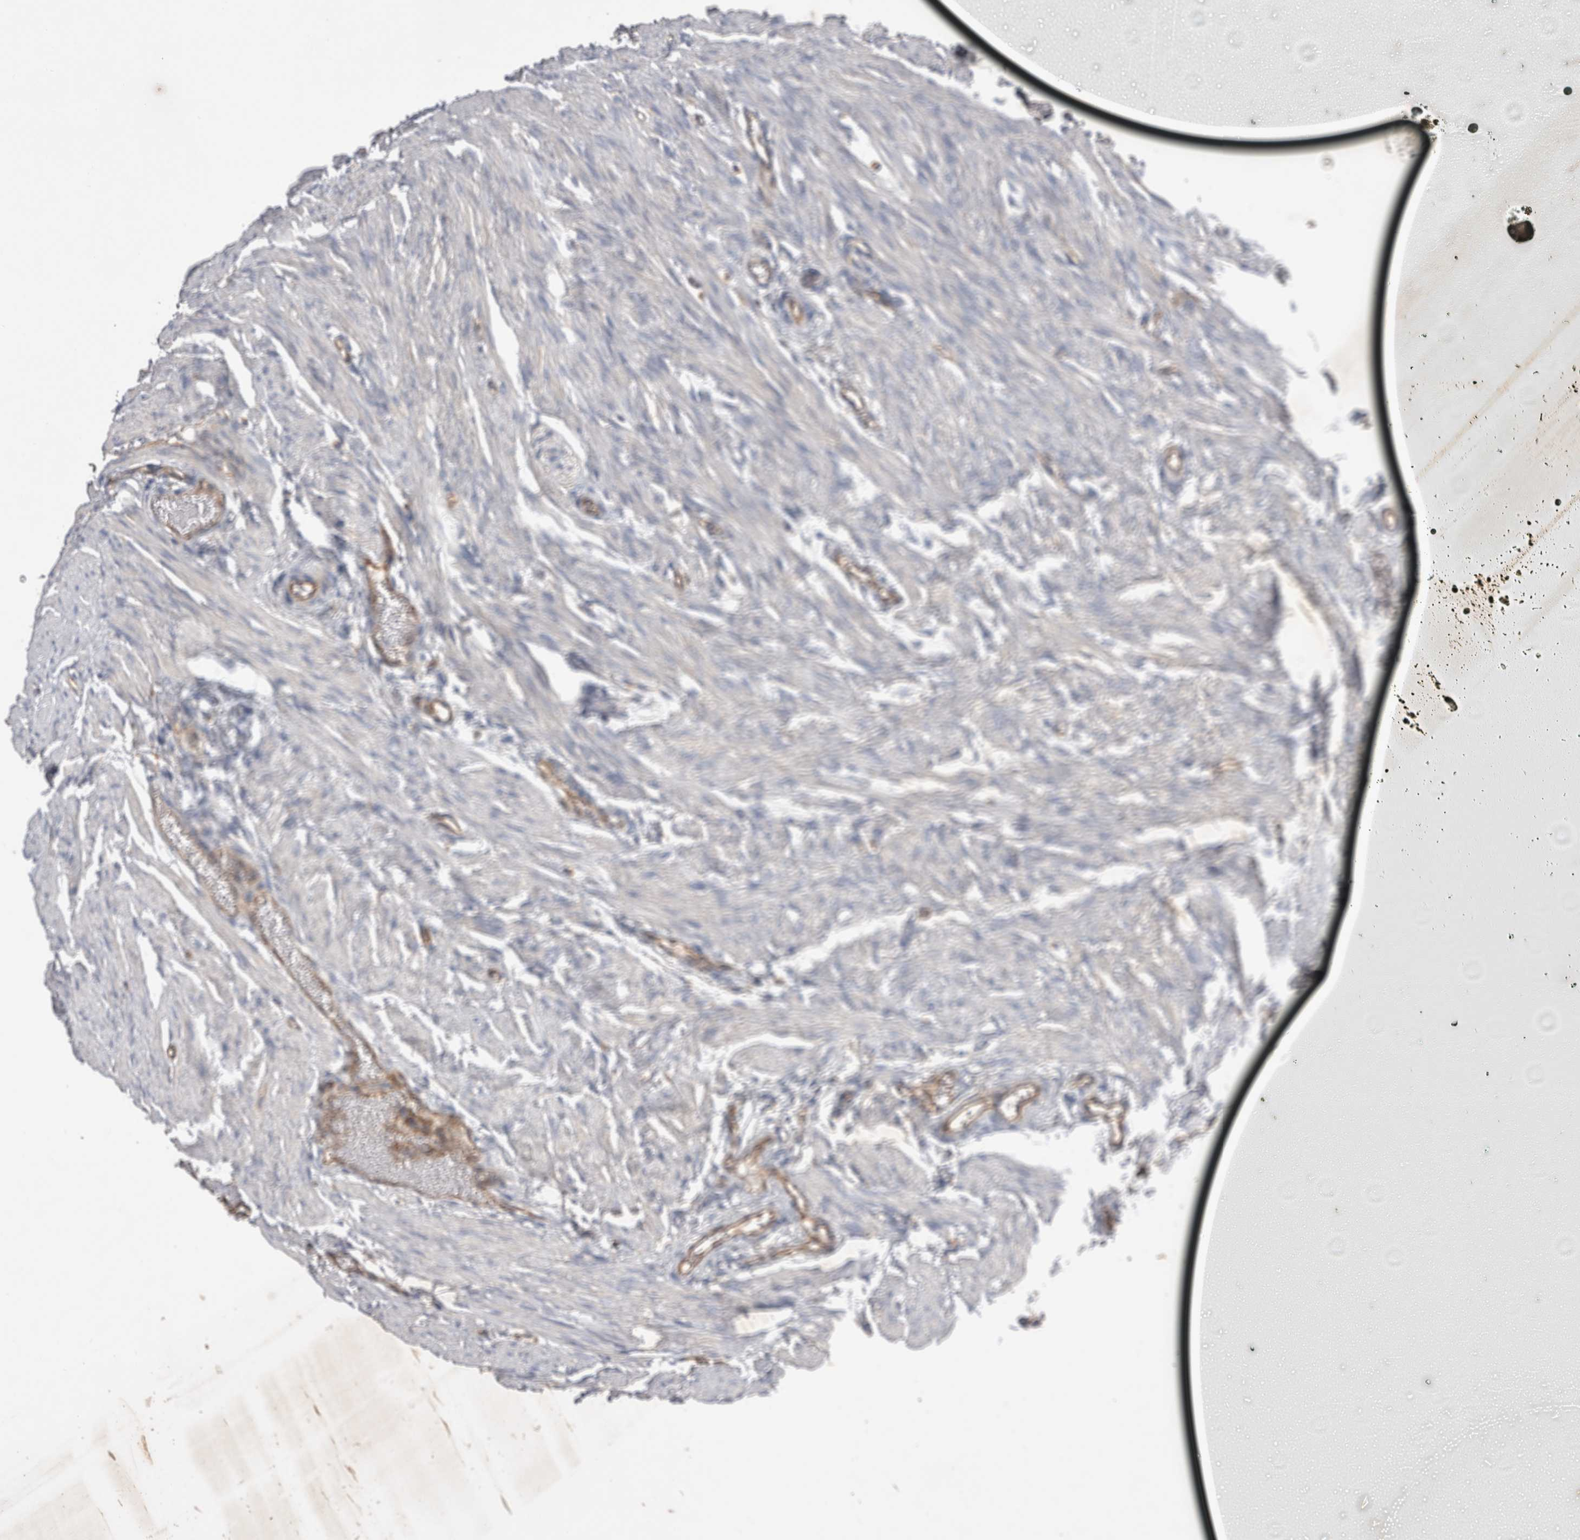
{"staining": {"intensity": "weak", "quantity": "<25%", "location": "cytoplasmic/membranous"}, "tissue": "fallopian tube", "cell_type": "Glandular cells", "image_type": "normal", "snomed": [{"axis": "morphology", "description": "Normal tissue, NOS"}, {"axis": "topography", "description": "Fallopian tube"}, {"axis": "topography", "description": "Ovary"}], "caption": "A histopathology image of human fallopian tube is negative for staining in glandular cells. Brightfield microscopy of immunohistochemistry stained with DAB (brown) and hematoxylin (blue), captured at high magnification.", "gene": "STRADB", "patient": {"sex": "female", "age": 23}}